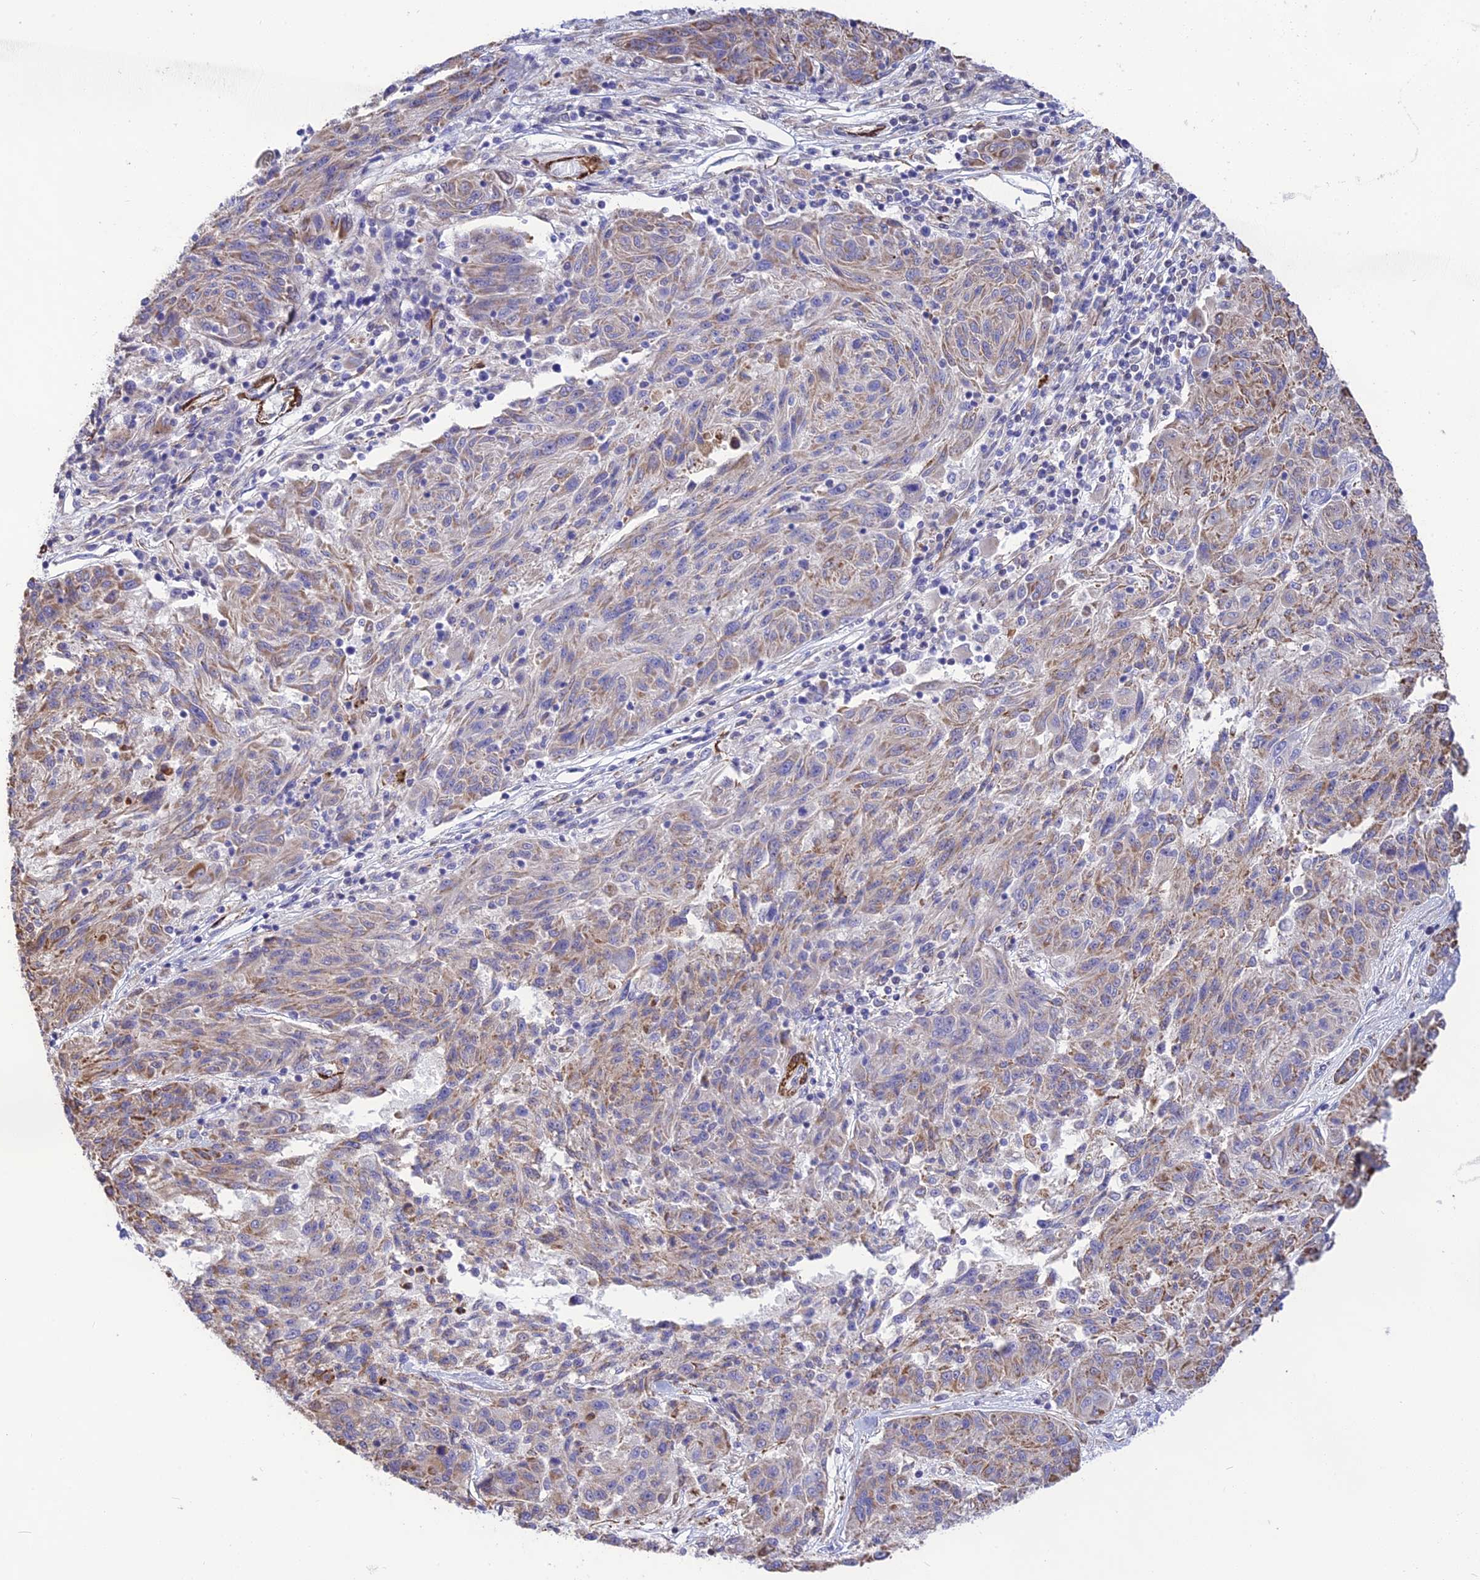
{"staining": {"intensity": "moderate", "quantity": "25%-75%", "location": "cytoplasmic/membranous"}, "tissue": "melanoma", "cell_type": "Tumor cells", "image_type": "cancer", "snomed": [{"axis": "morphology", "description": "Malignant melanoma, NOS"}, {"axis": "topography", "description": "Skin"}], "caption": "Melanoma stained with immunohistochemistry (IHC) reveals moderate cytoplasmic/membranous staining in about 25%-75% of tumor cells.", "gene": "DOC2B", "patient": {"sex": "male", "age": 53}}